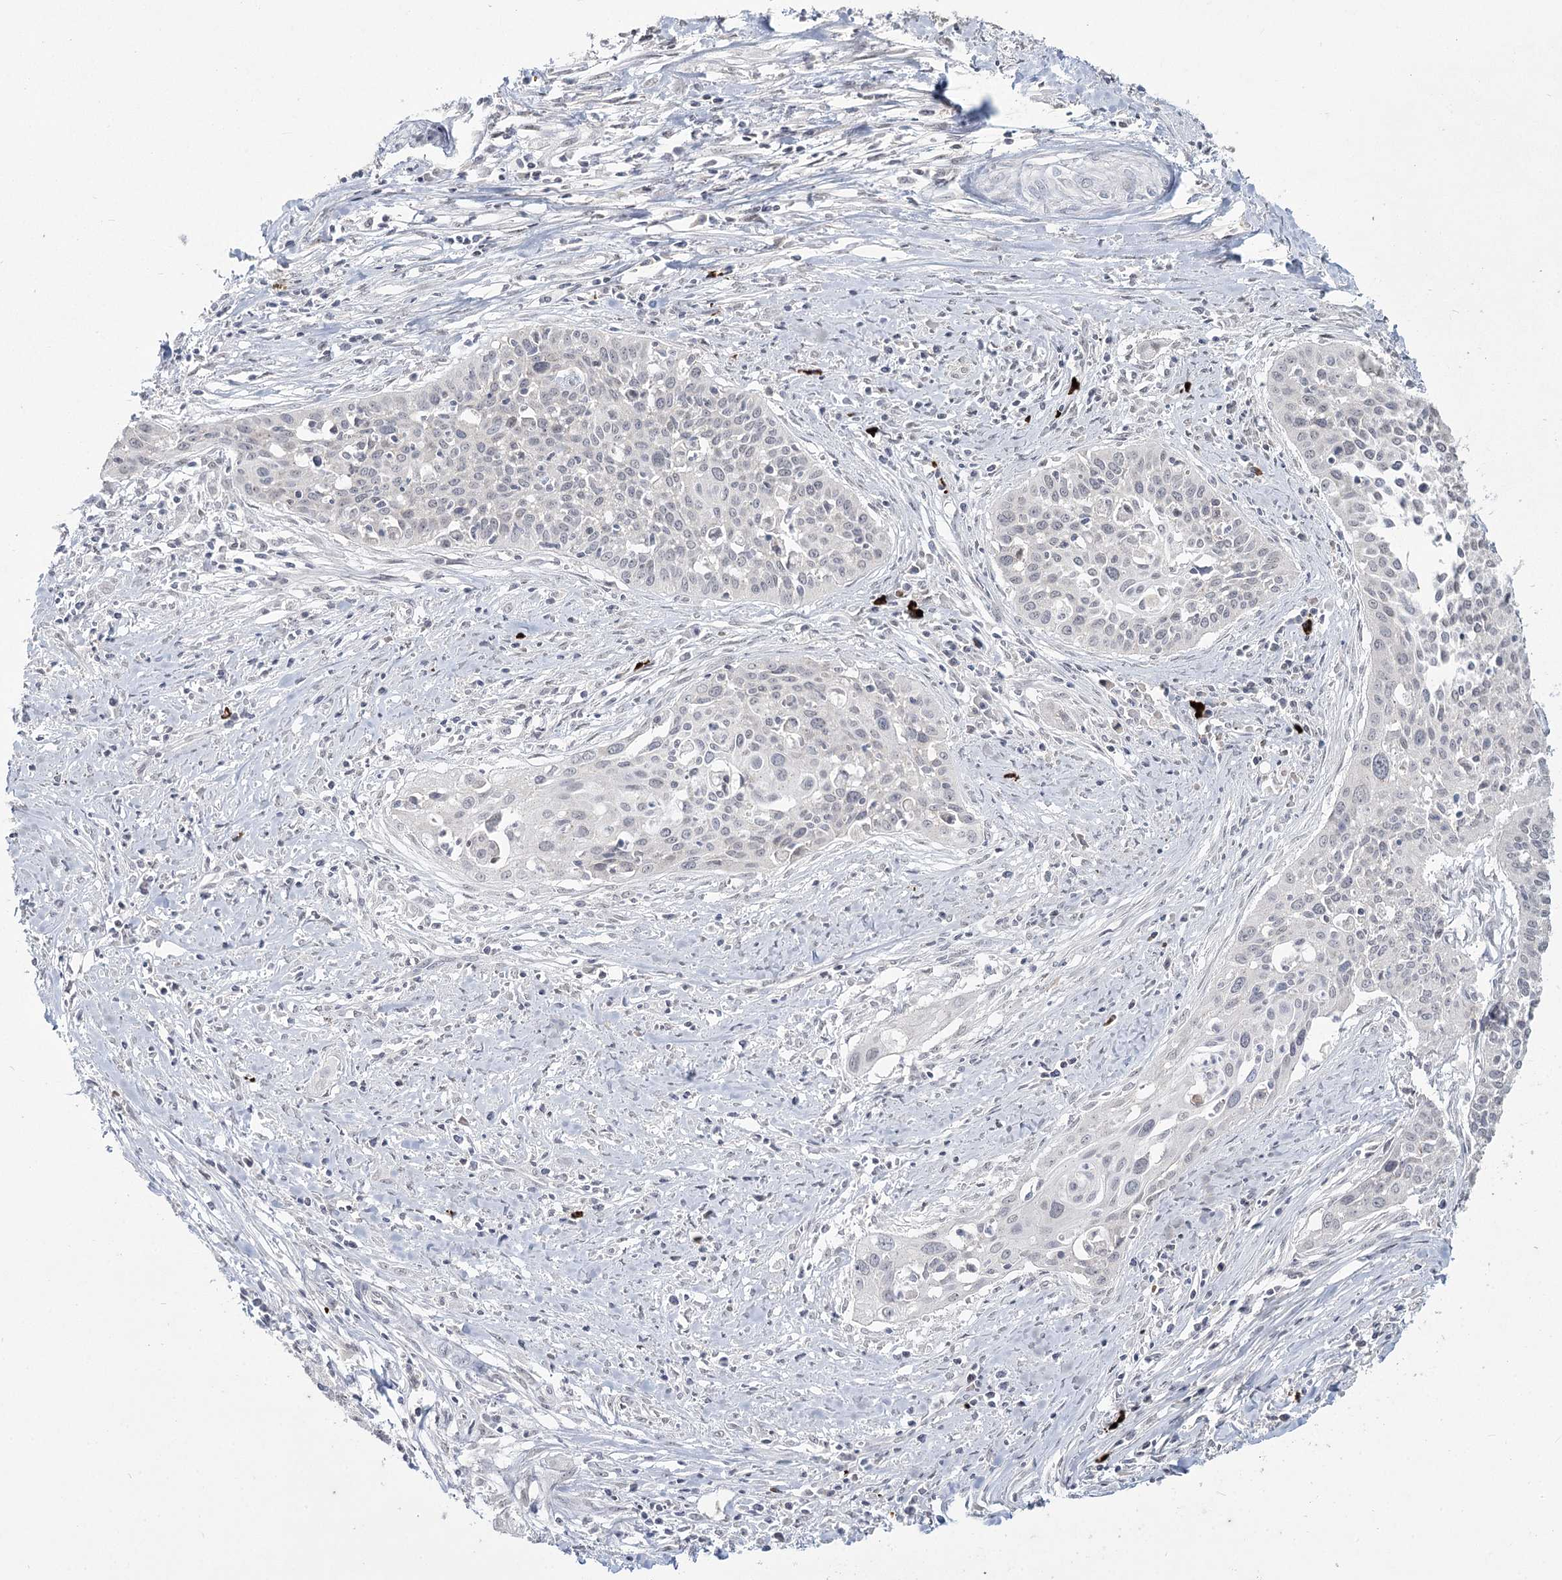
{"staining": {"intensity": "negative", "quantity": "none", "location": "none"}, "tissue": "cervical cancer", "cell_type": "Tumor cells", "image_type": "cancer", "snomed": [{"axis": "morphology", "description": "Squamous cell carcinoma, NOS"}, {"axis": "topography", "description": "Cervix"}], "caption": "A histopathology image of human squamous cell carcinoma (cervical) is negative for staining in tumor cells.", "gene": "LY6G5C", "patient": {"sex": "female", "age": 34}}